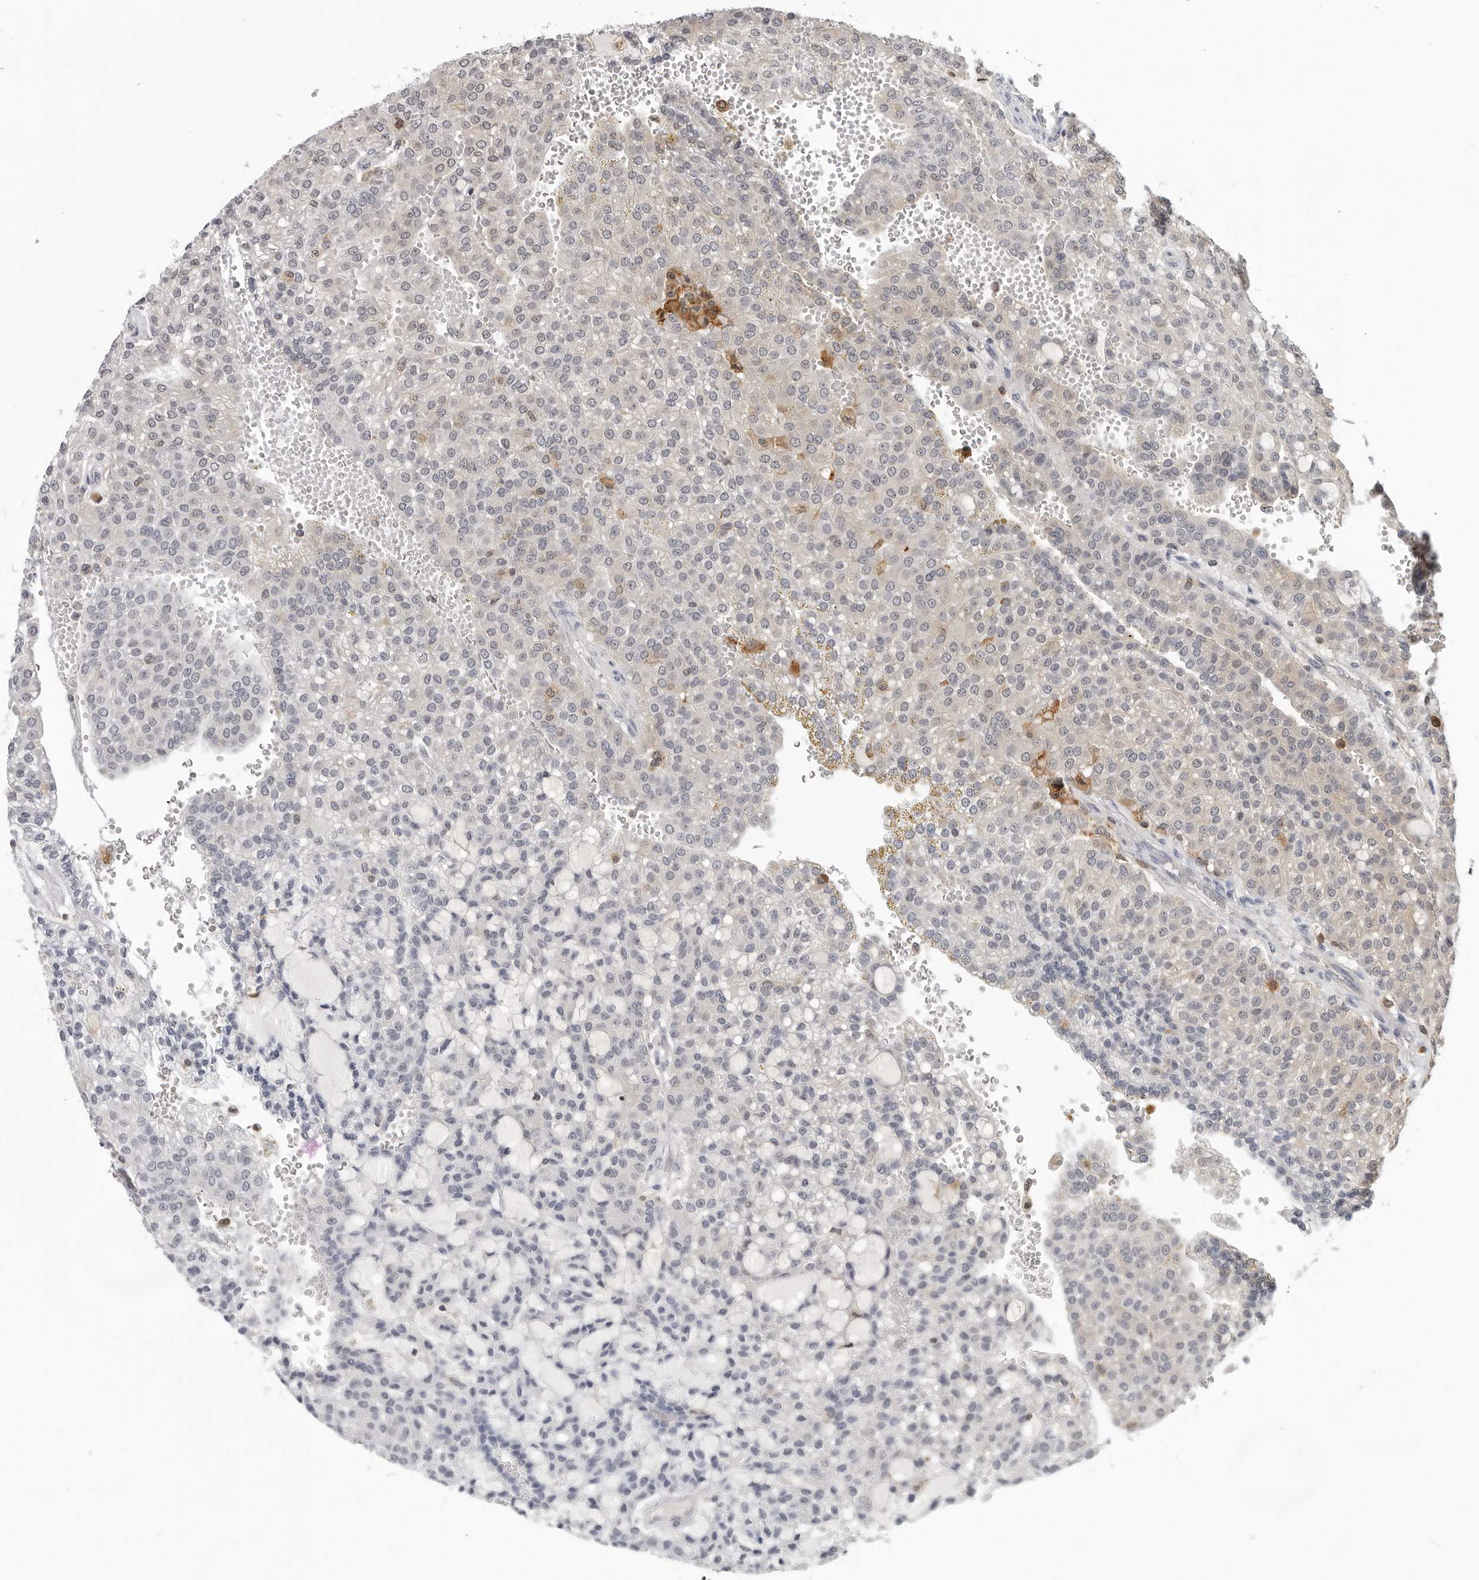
{"staining": {"intensity": "negative", "quantity": "none", "location": "none"}, "tissue": "renal cancer", "cell_type": "Tumor cells", "image_type": "cancer", "snomed": [{"axis": "morphology", "description": "Adenocarcinoma, NOS"}, {"axis": "topography", "description": "Kidney"}], "caption": "Immunohistochemistry micrograph of neoplastic tissue: human renal cancer stained with DAB (3,3'-diaminobenzidine) demonstrates no significant protein expression in tumor cells.", "gene": "HSPH1", "patient": {"sex": "male", "age": 63}}